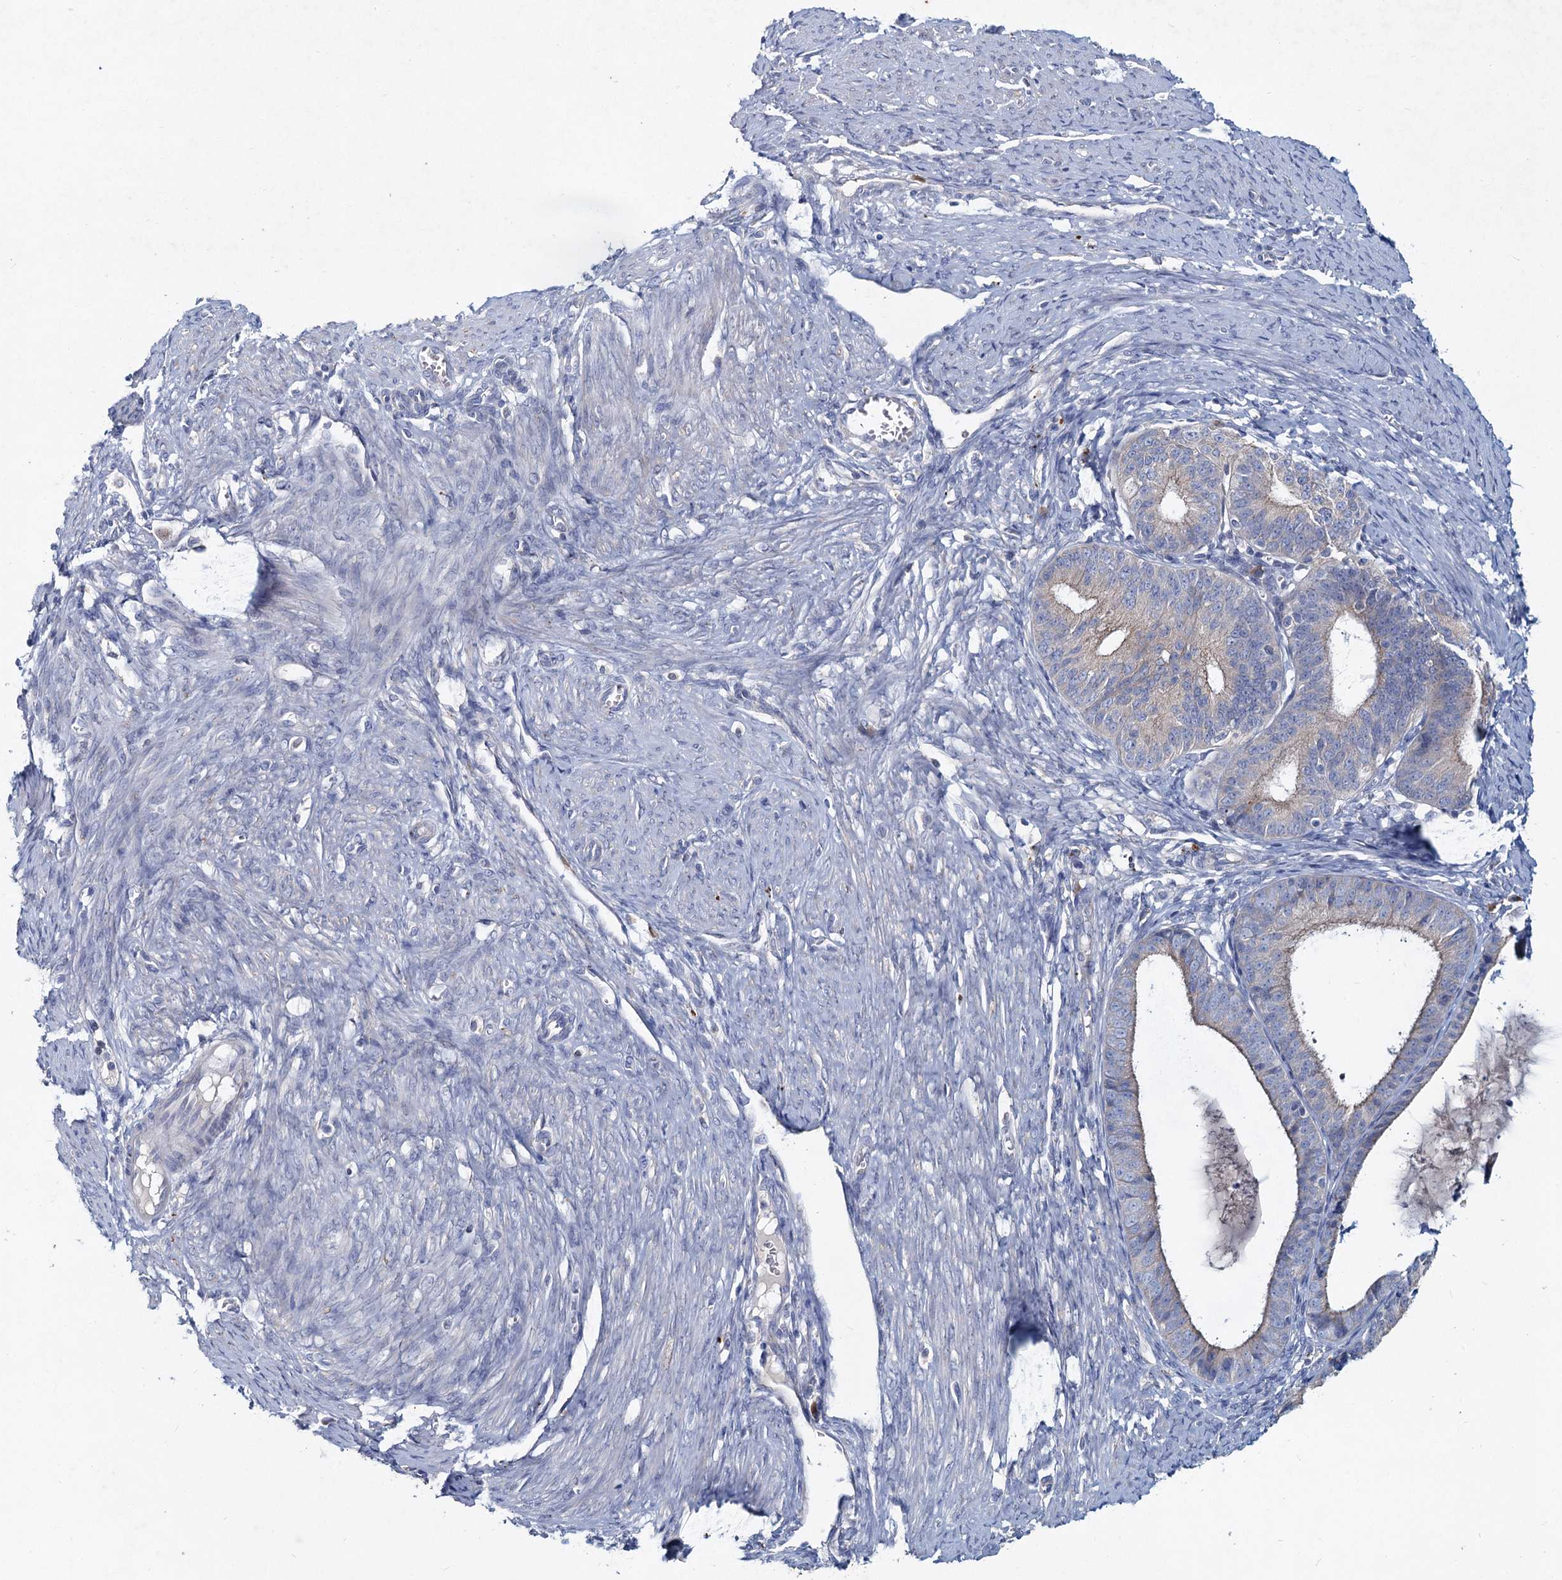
{"staining": {"intensity": "weak", "quantity": "<25%", "location": "cytoplasmic/membranous"}, "tissue": "endometrial cancer", "cell_type": "Tumor cells", "image_type": "cancer", "snomed": [{"axis": "morphology", "description": "Adenocarcinoma, NOS"}, {"axis": "topography", "description": "Endometrium"}], "caption": "Immunohistochemical staining of endometrial cancer (adenocarcinoma) demonstrates no significant expression in tumor cells. (Brightfield microscopy of DAB (3,3'-diaminobenzidine) immunohistochemistry (IHC) at high magnification).", "gene": "TMX2", "patient": {"sex": "female", "age": 51}}